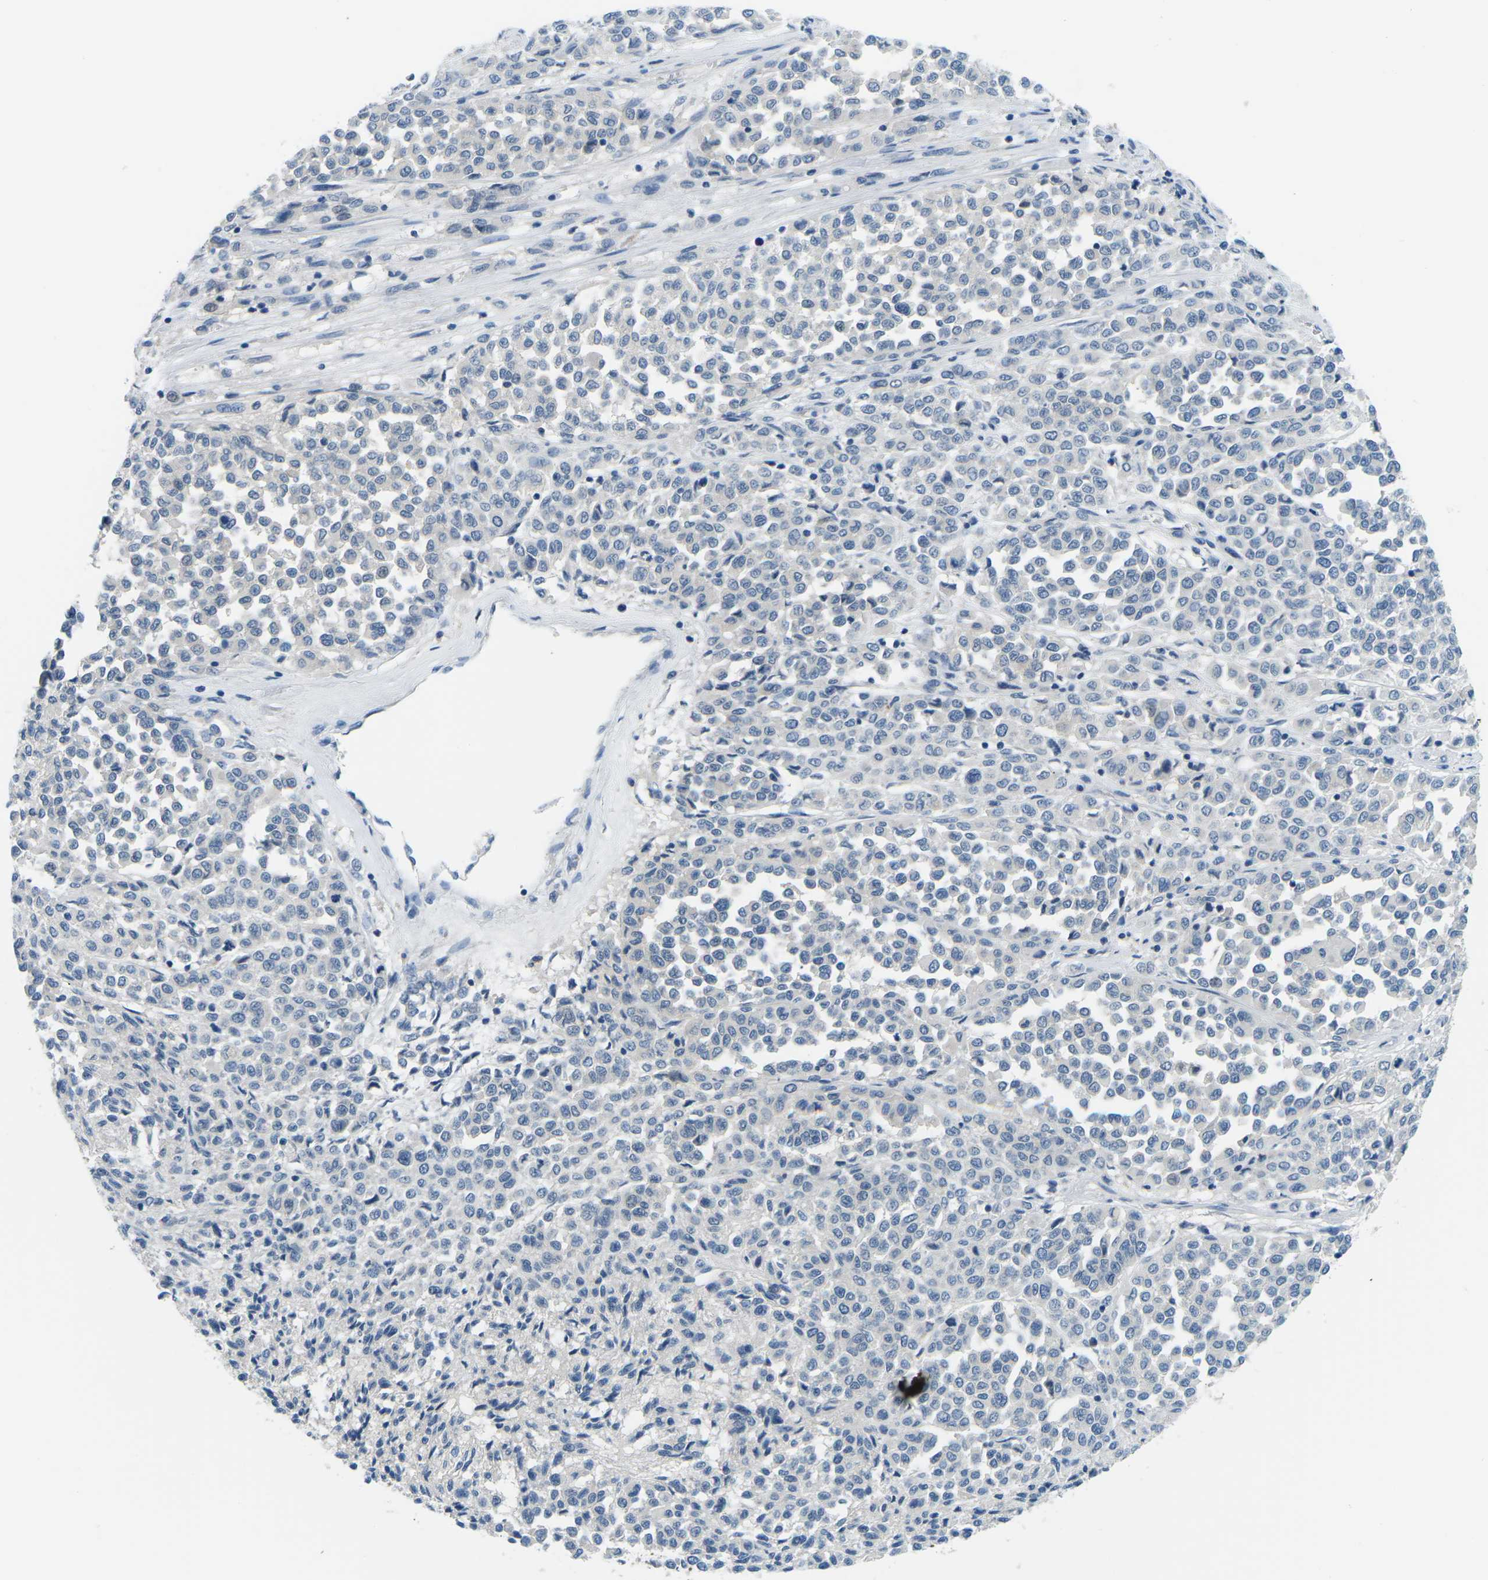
{"staining": {"intensity": "negative", "quantity": "none", "location": "none"}, "tissue": "melanoma", "cell_type": "Tumor cells", "image_type": "cancer", "snomed": [{"axis": "morphology", "description": "Malignant melanoma, Metastatic site"}, {"axis": "topography", "description": "Pancreas"}], "caption": "Histopathology image shows no protein expression in tumor cells of melanoma tissue.", "gene": "CTNND1", "patient": {"sex": "female", "age": 30}}